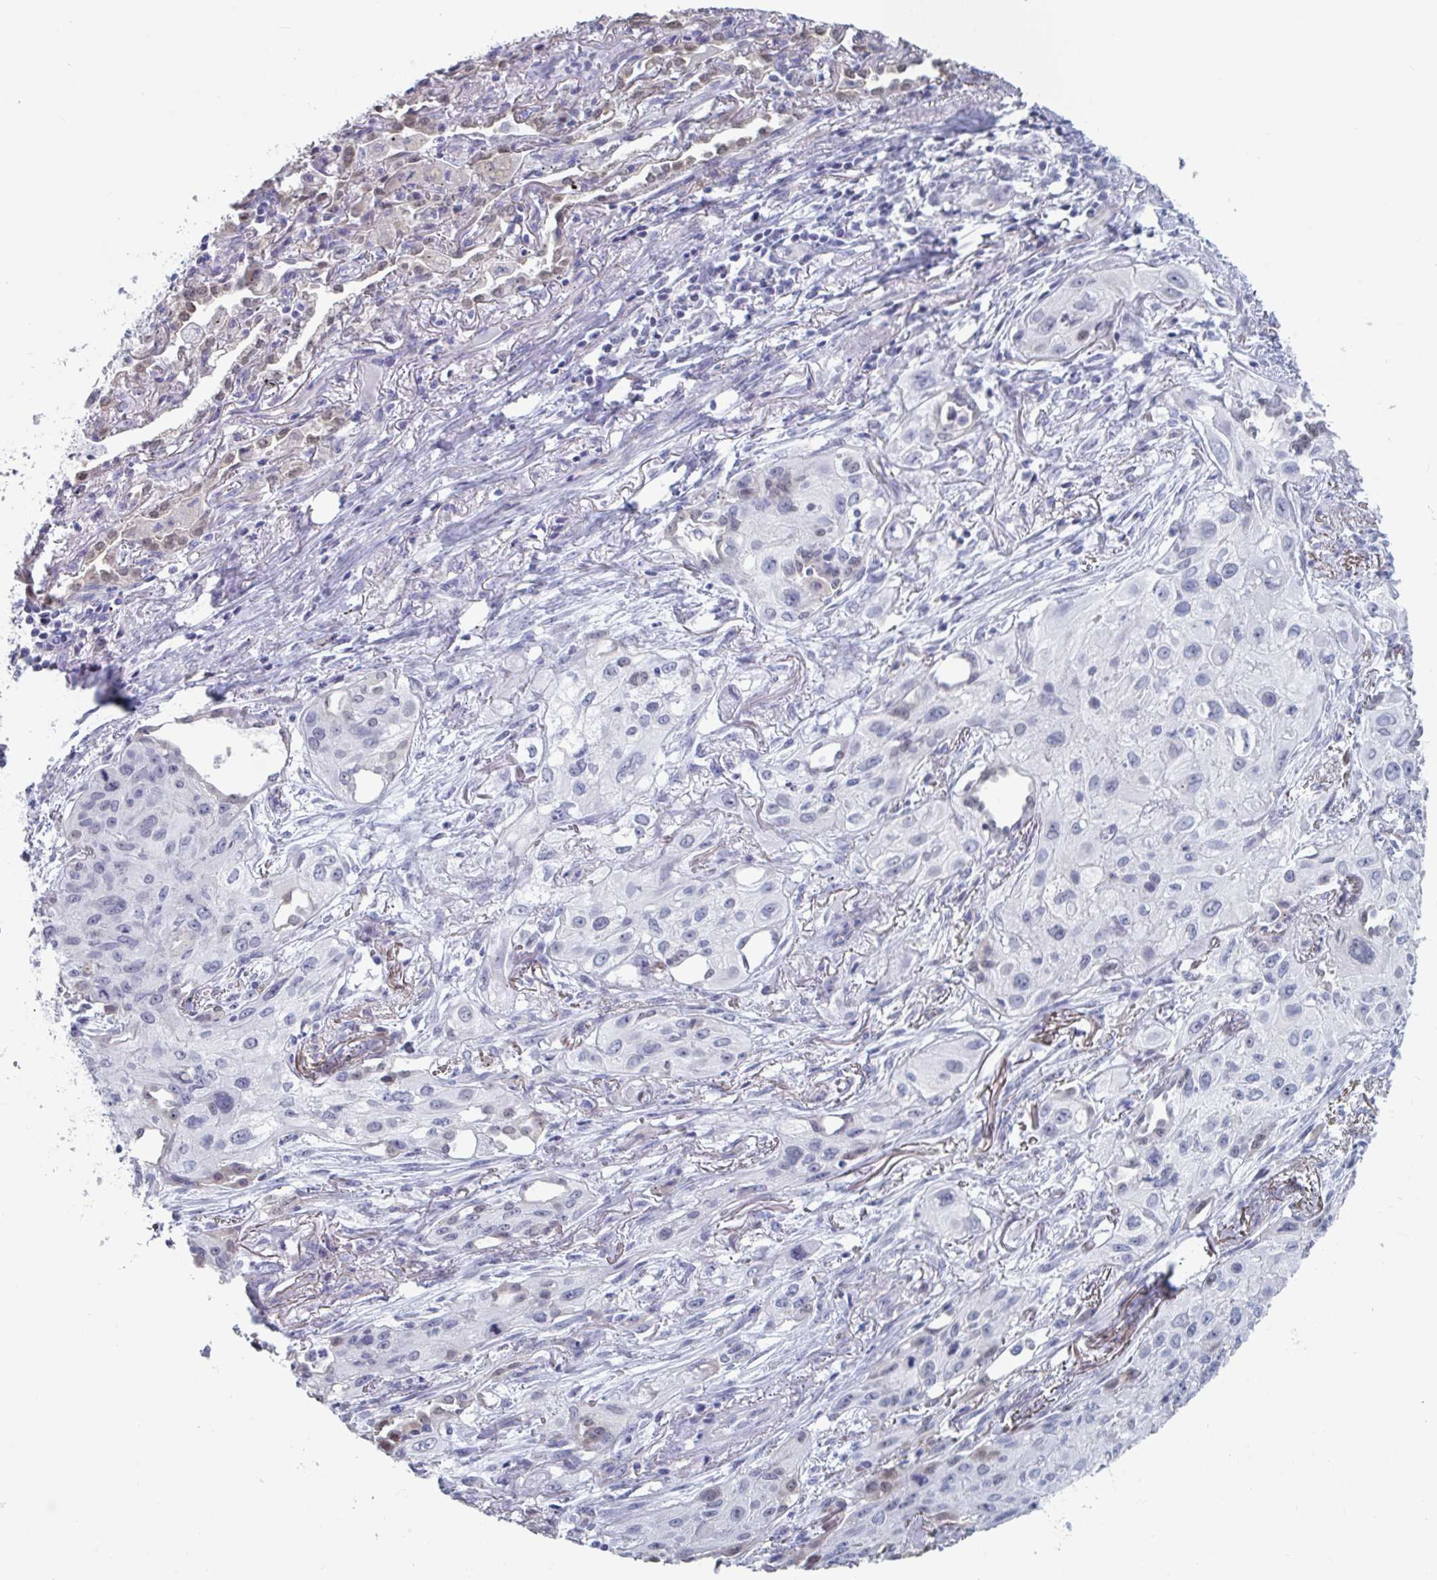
{"staining": {"intensity": "negative", "quantity": "none", "location": "none"}, "tissue": "lung cancer", "cell_type": "Tumor cells", "image_type": "cancer", "snomed": [{"axis": "morphology", "description": "Squamous cell carcinoma, NOS"}, {"axis": "topography", "description": "Lung"}], "caption": "This is a micrograph of immunohistochemistry (IHC) staining of lung cancer, which shows no staining in tumor cells.", "gene": "FOXA1", "patient": {"sex": "male", "age": 71}}